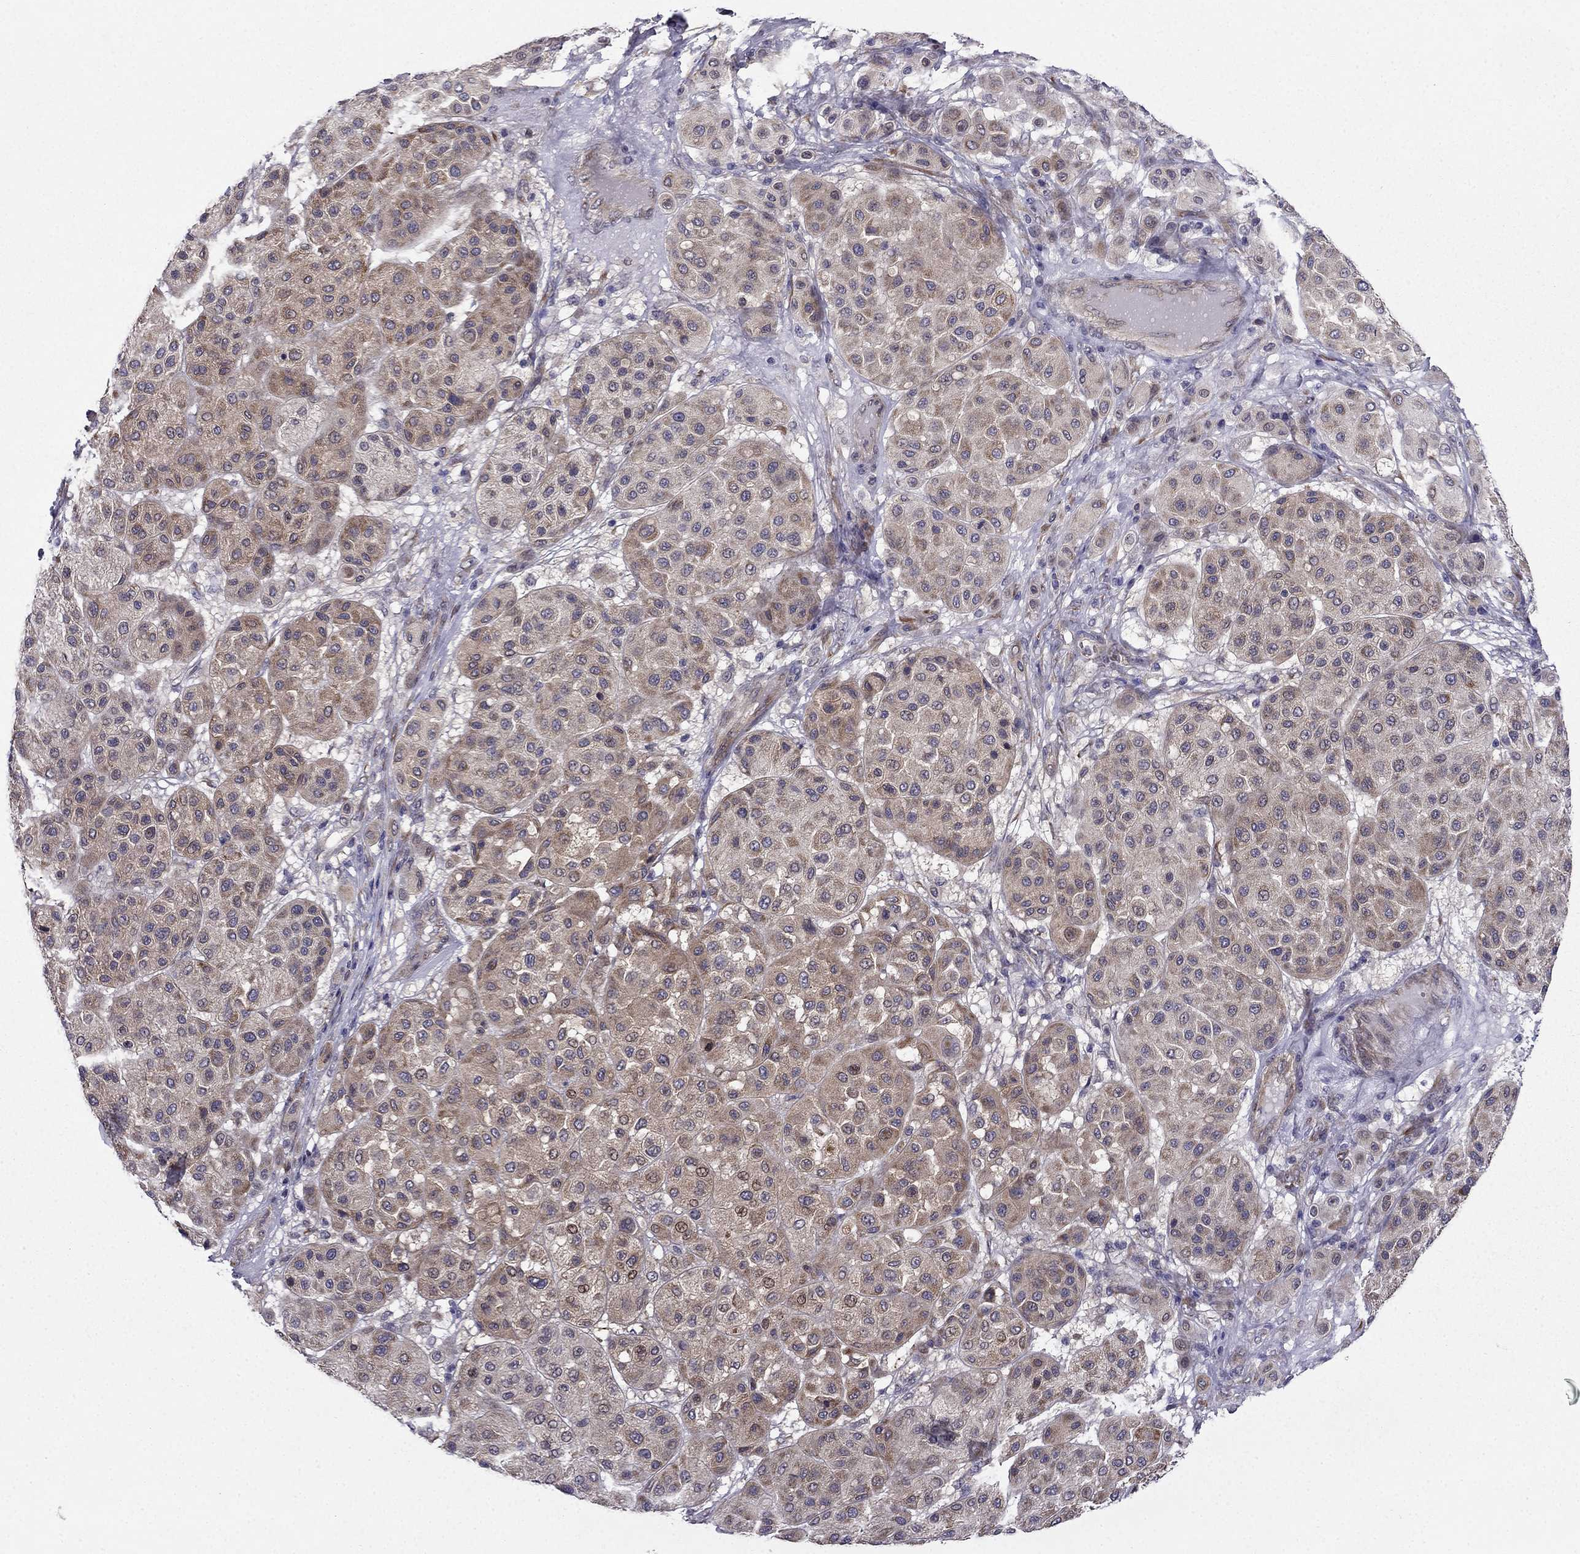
{"staining": {"intensity": "weak", "quantity": "25%-75%", "location": "cytoplasmic/membranous,nuclear"}, "tissue": "melanoma", "cell_type": "Tumor cells", "image_type": "cancer", "snomed": [{"axis": "morphology", "description": "Malignant melanoma, Metastatic site"}, {"axis": "topography", "description": "Smooth muscle"}], "caption": "Immunohistochemical staining of malignant melanoma (metastatic site) exhibits weak cytoplasmic/membranous and nuclear protein expression in approximately 25%-75% of tumor cells.", "gene": "ARHGEF28", "patient": {"sex": "male", "age": 41}}